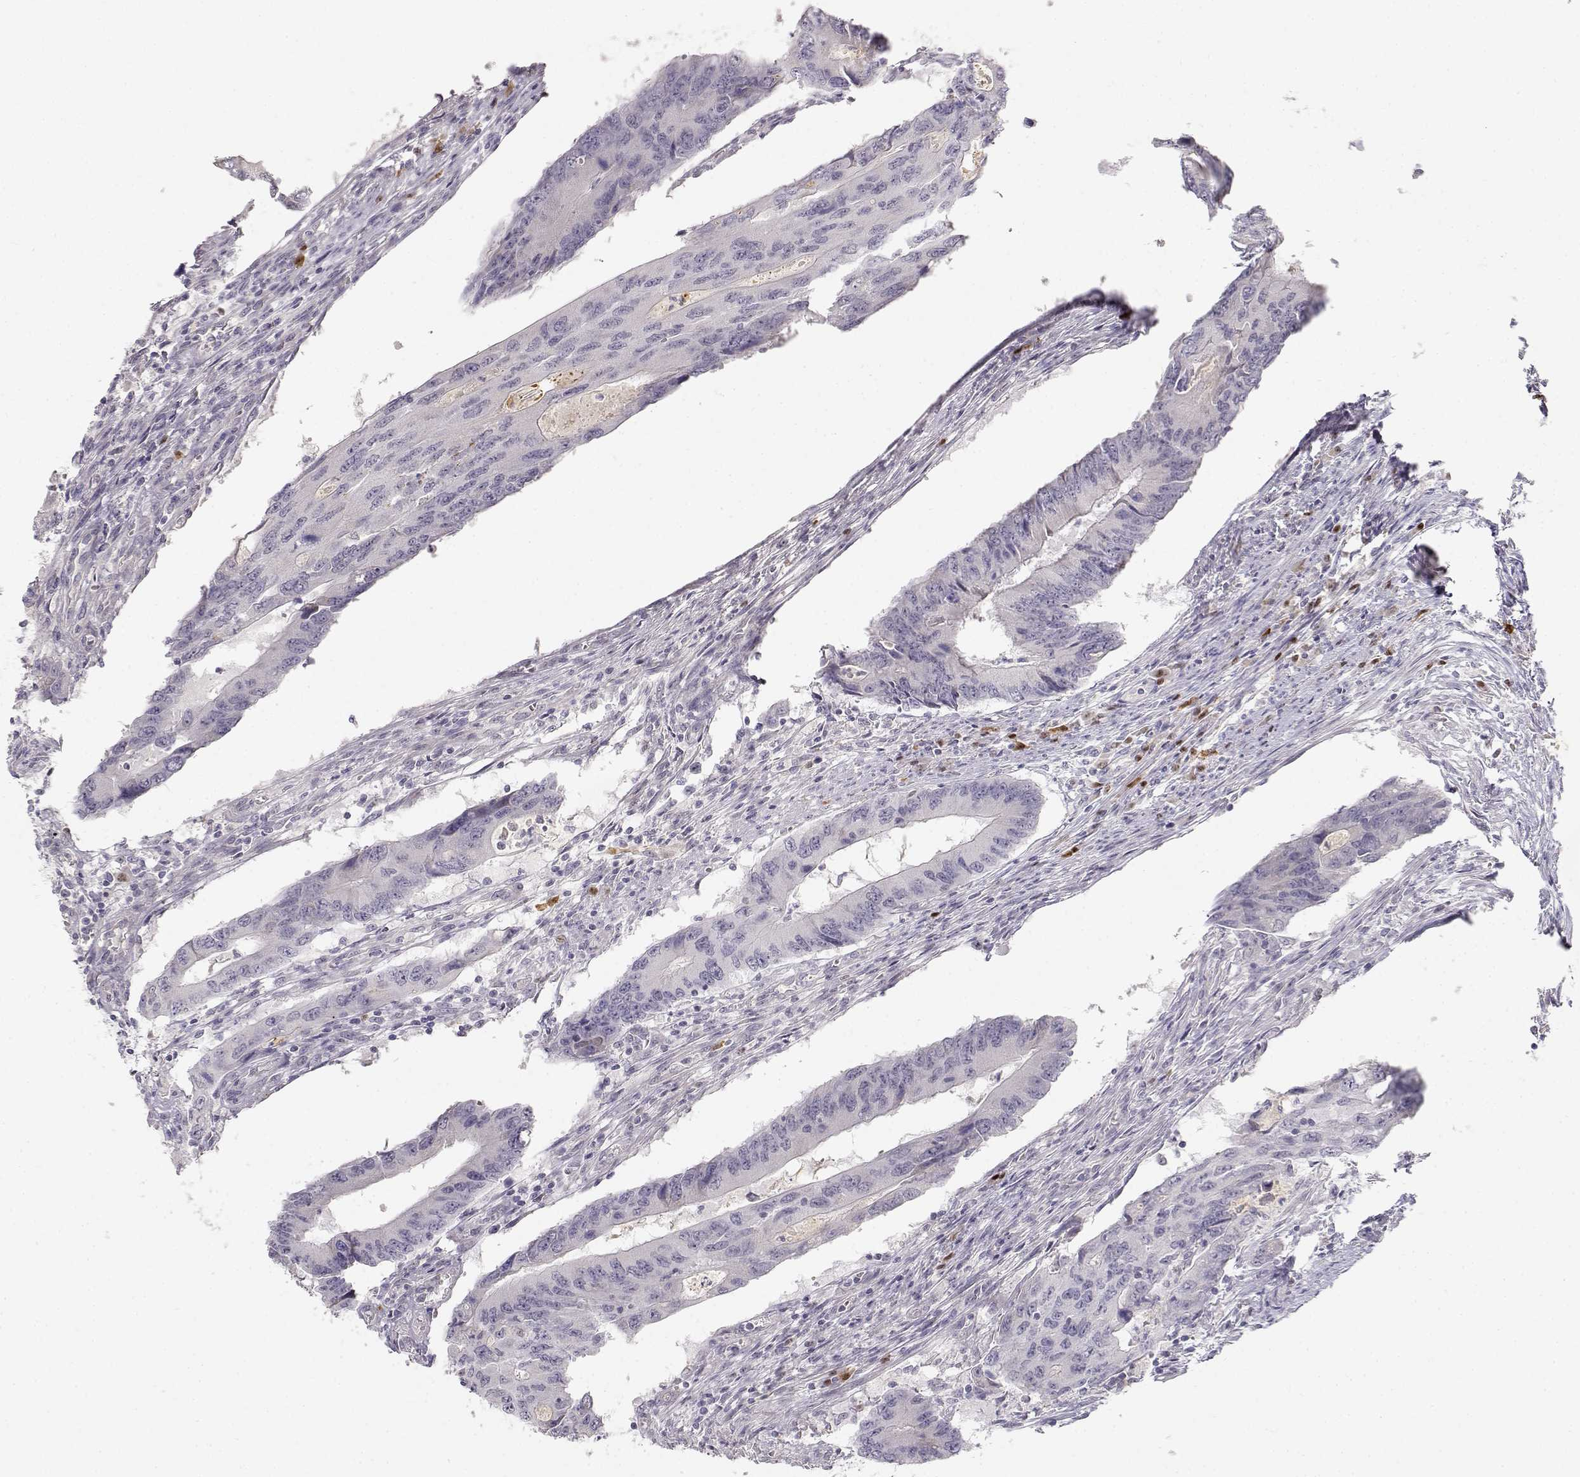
{"staining": {"intensity": "negative", "quantity": "none", "location": "none"}, "tissue": "colorectal cancer", "cell_type": "Tumor cells", "image_type": "cancer", "snomed": [{"axis": "morphology", "description": "Adenocarcinoma, NOS"}, {"axis": "topography", "description": "Colon"}], "caption": "High magnification brightfield microscopy of colorectal cancer (adenocarcinoma) stained with DAB (3,3'-diaminobenzidine) (brown) and counterstained with hematoxylin (blue): tumor cells show no significant expression.", "gene": "EAF2", "patient": {"sex": "male", "age": 53}}